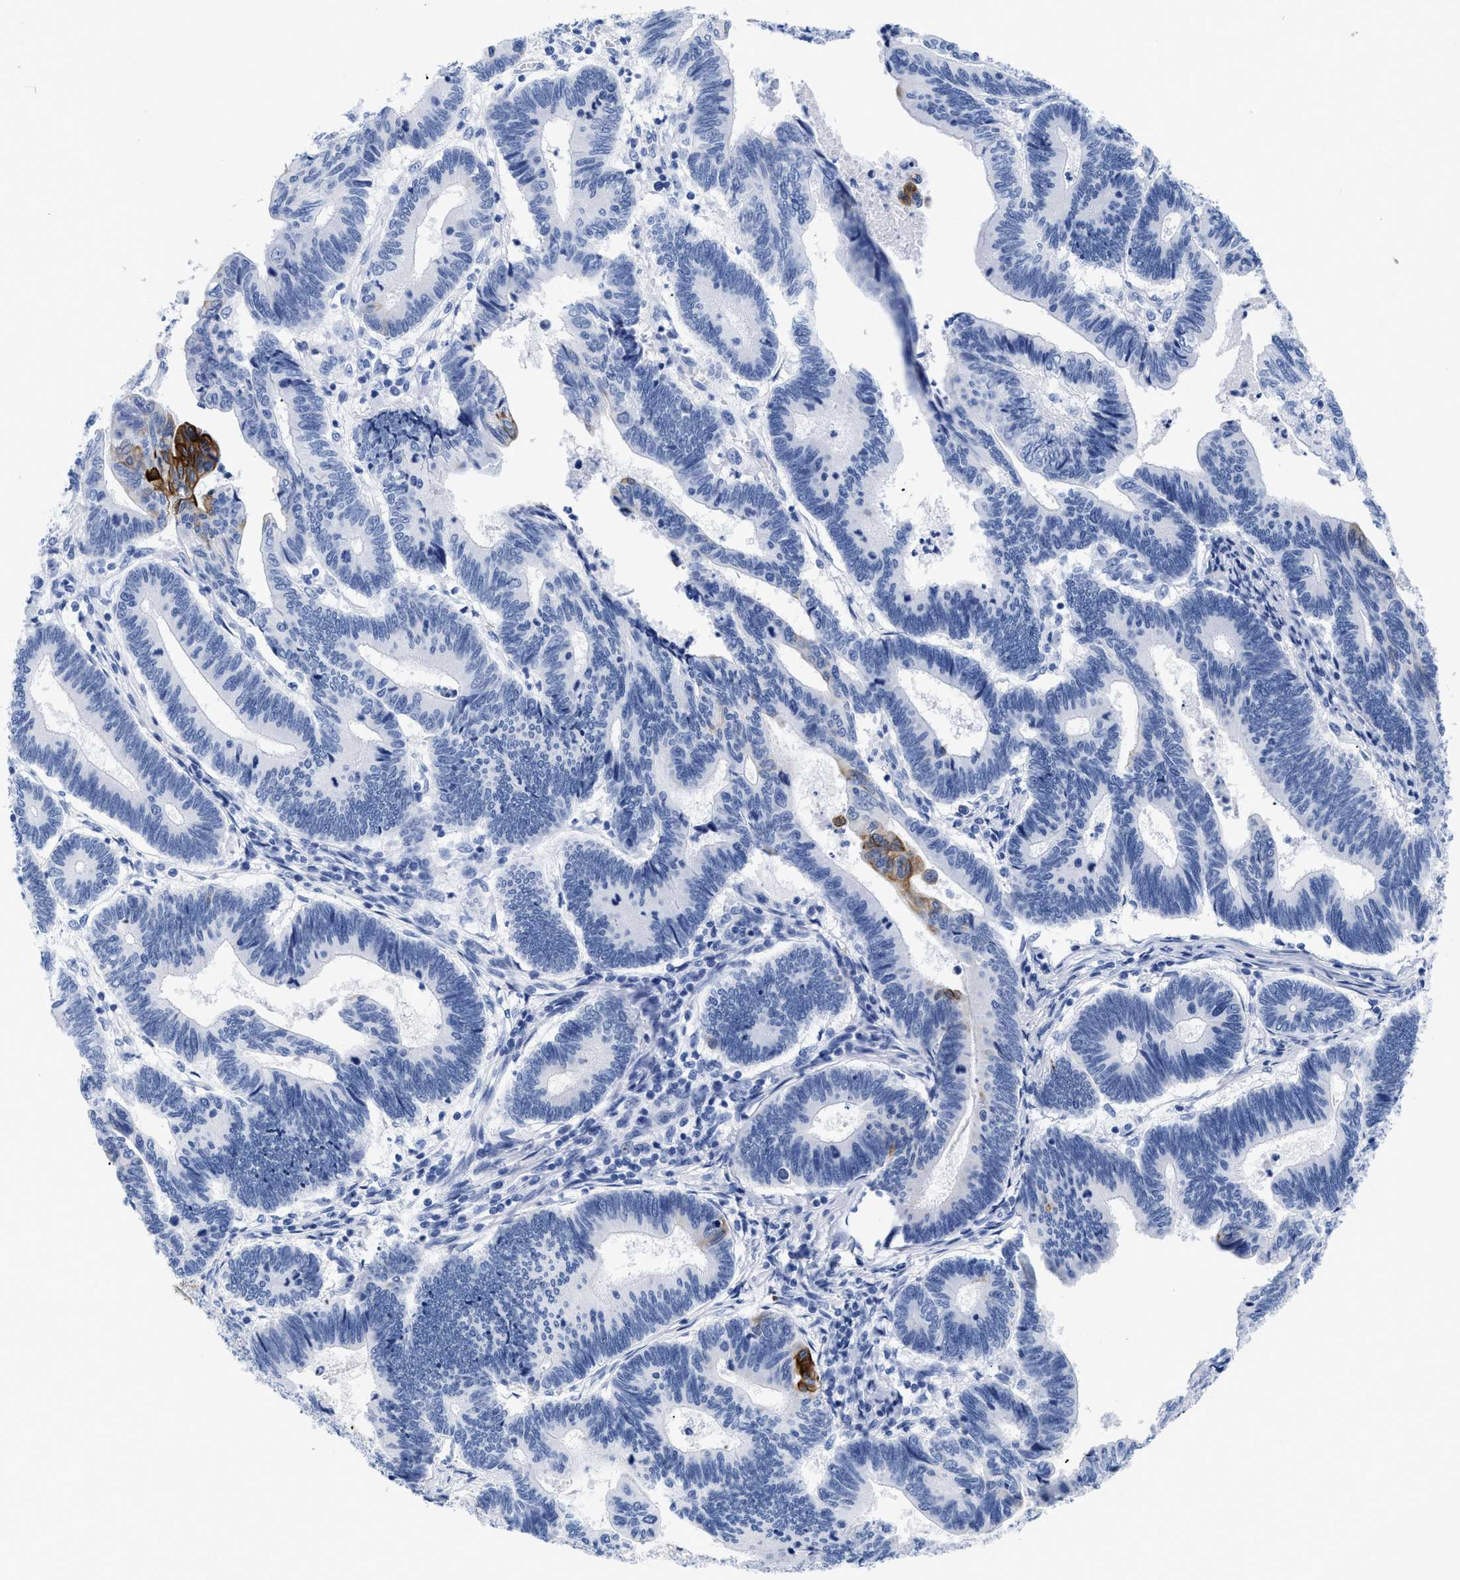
{"staining": {"intensity": "strong", "quantity": "<25%", "location": "cytoplasmic/membranous"}, "tissue": "pancreatic cancer", "cell_type": "Tumor cells", "image_type": "cancer", "snomed": [{"axis": "morphology", "description": "Adenocarcinoma, NOS"}, {"axis": "topography", "description": "Pancreas"}], "caption": "Human pancreatic cancer stained with a protein marker shows strong staining in tumor cells.", "gene": "DUSP26", "patient": {"sex": "female", "age": 70}}